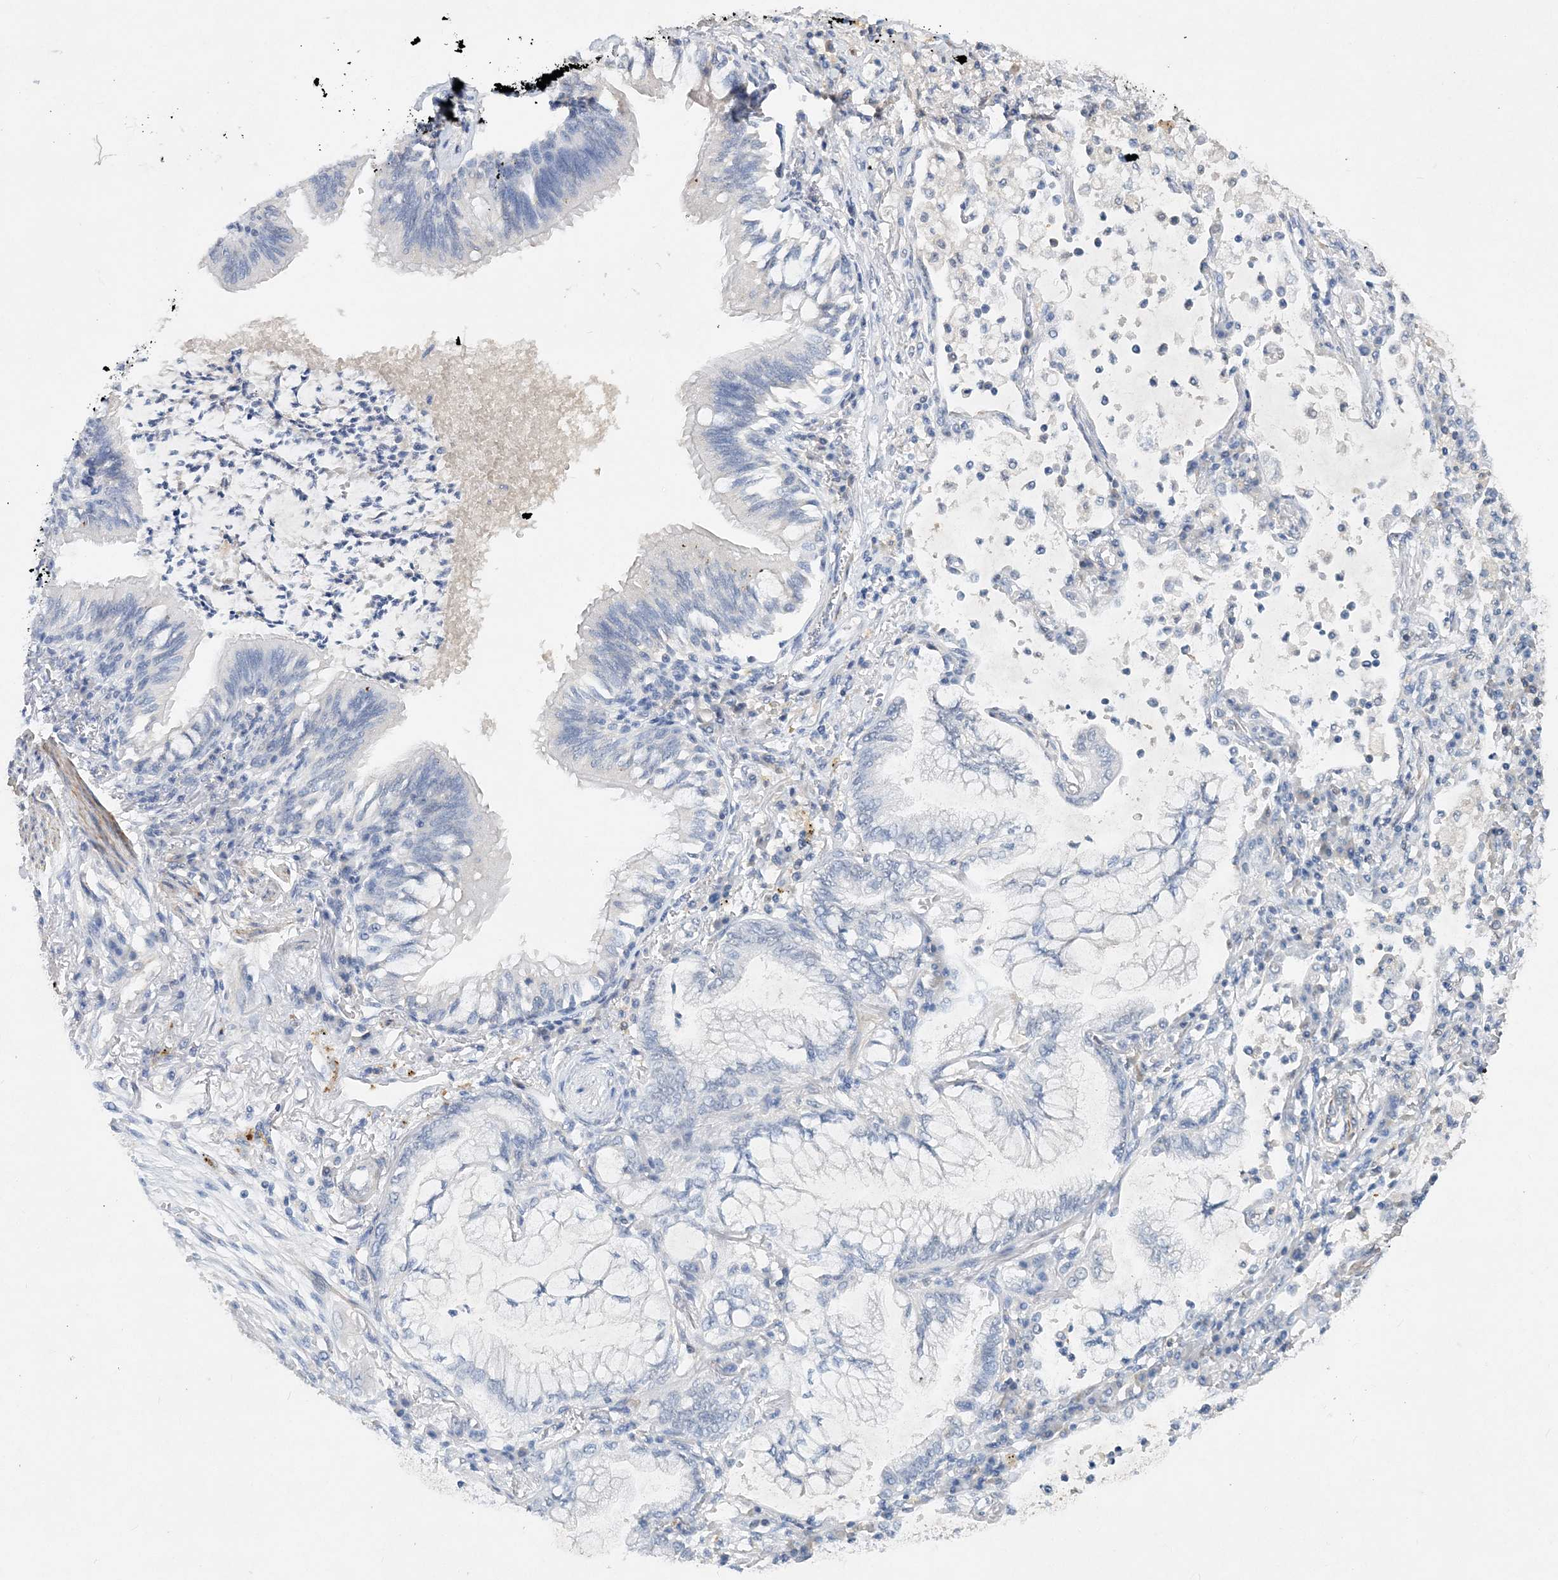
{"staining": {"intensity": "negative", "quantity": "none", "location": "none"}, "tissue": "lung cancer", "cell_type": "Tumor cells", "image_type": "cancer", "snomed": [{"axis": "morphology", "description": "Adenocarcinoma, NOS"}, {"axis": "topography", "description": "Lung"}], "caption": "Histopathology image shows no protein expression in tumor cells of adenocarcinoma (lung) tissue.", "gene": "C11orf58", "patient": {"sex": "female", "age": 70}}